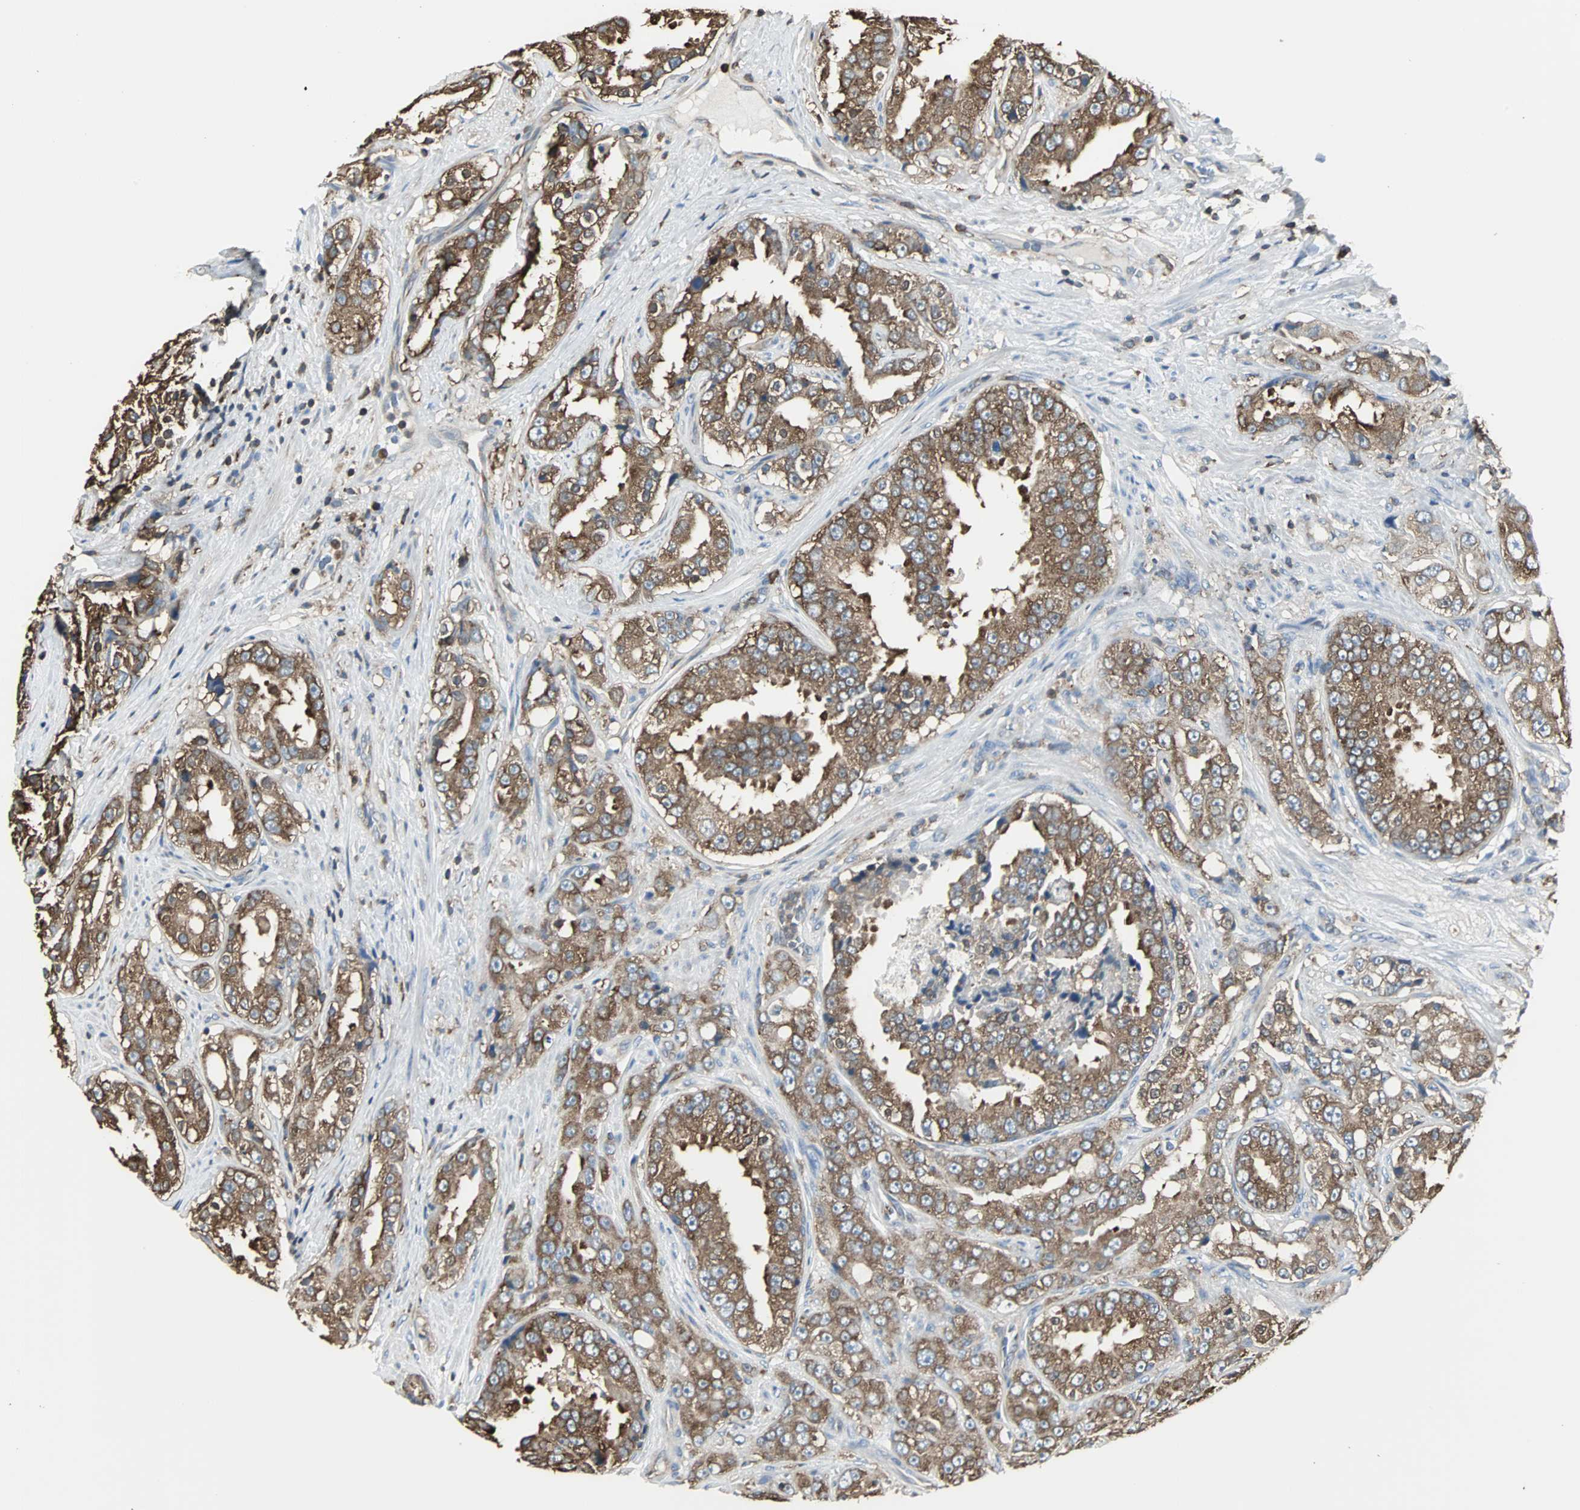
{"staining": {"intensity": "strong", "quantity": ">75%", "location": "cytoplasmic/membranous"}, "tissue": "prostate cancer", "cell_type": "Tumor cells", "image_type": "cancer", "snomed": [{"axis": "morphology", "description": "Adenocarcinoma, High grade"}, {"axis": "topography", "description": "Prostate"}], "caption": "Immunohistochemistry (IHC) of prostate adenocarcinoma (high-grade) exhibits high levels of strong cytoplasmic/membranous staining in about >75% of tumor cells.", "gene": "LRRFIP1", "patient": {"sex": "male", "age": 73}}